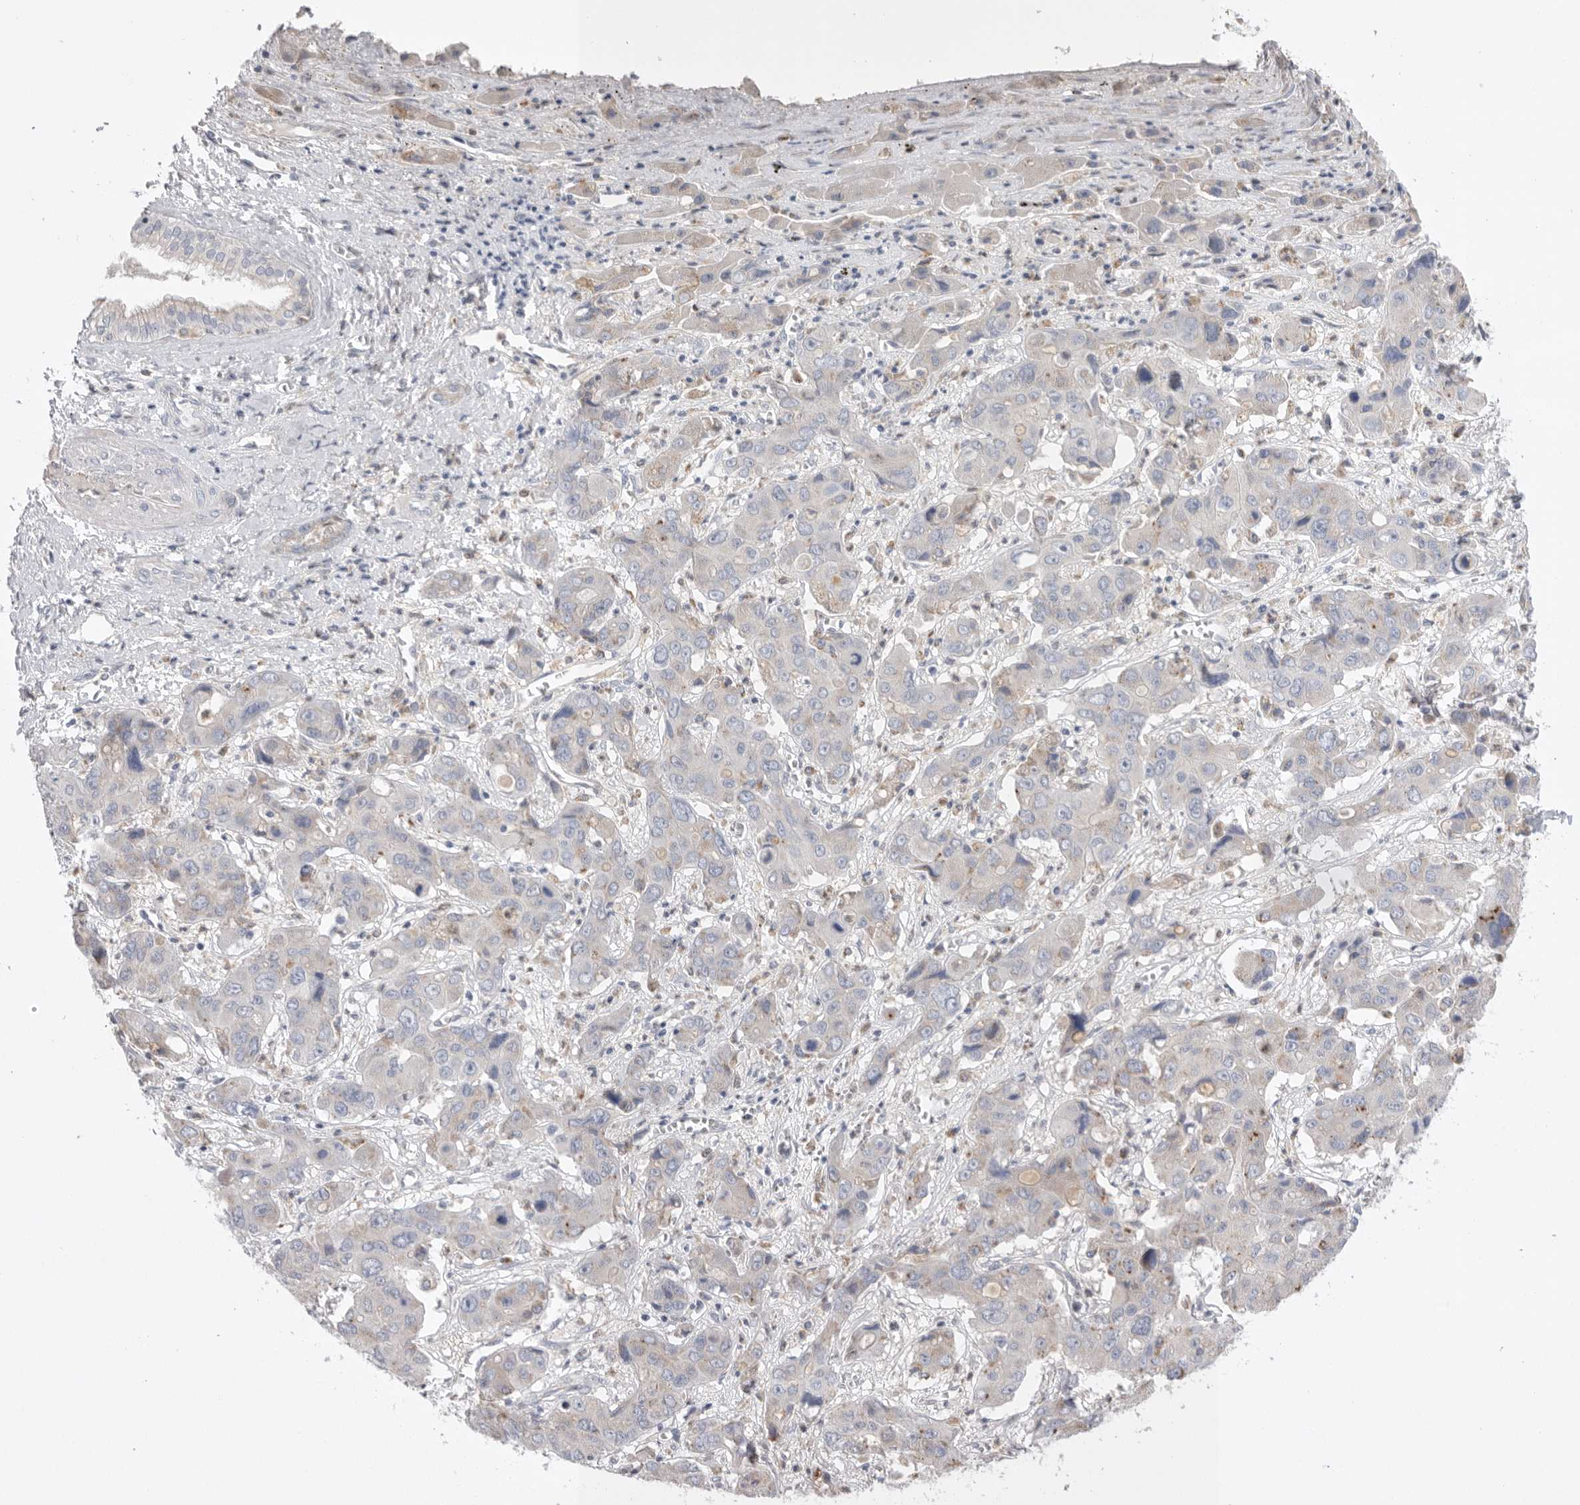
{"staining": {"intensity": "negative", "quantity": "none", "location": "none"}, "tissue": "liver cancer", "cell_type": "Tumor cells", "image_type": "cancer", "snomed": [{"axis": "morphology", "description": "Cholangiocarcinoma"}, {"axis": "topography", "description": "Liver"}], "caption": "DAB (3,3'-diaminobenzidine) immunohistochemical staining of liver cancer (cholangiocarcinoma) displays no significant positivity in tumor cells.", "gene": "CCDC126", "patient": {"sex": "male", "age": 67}}